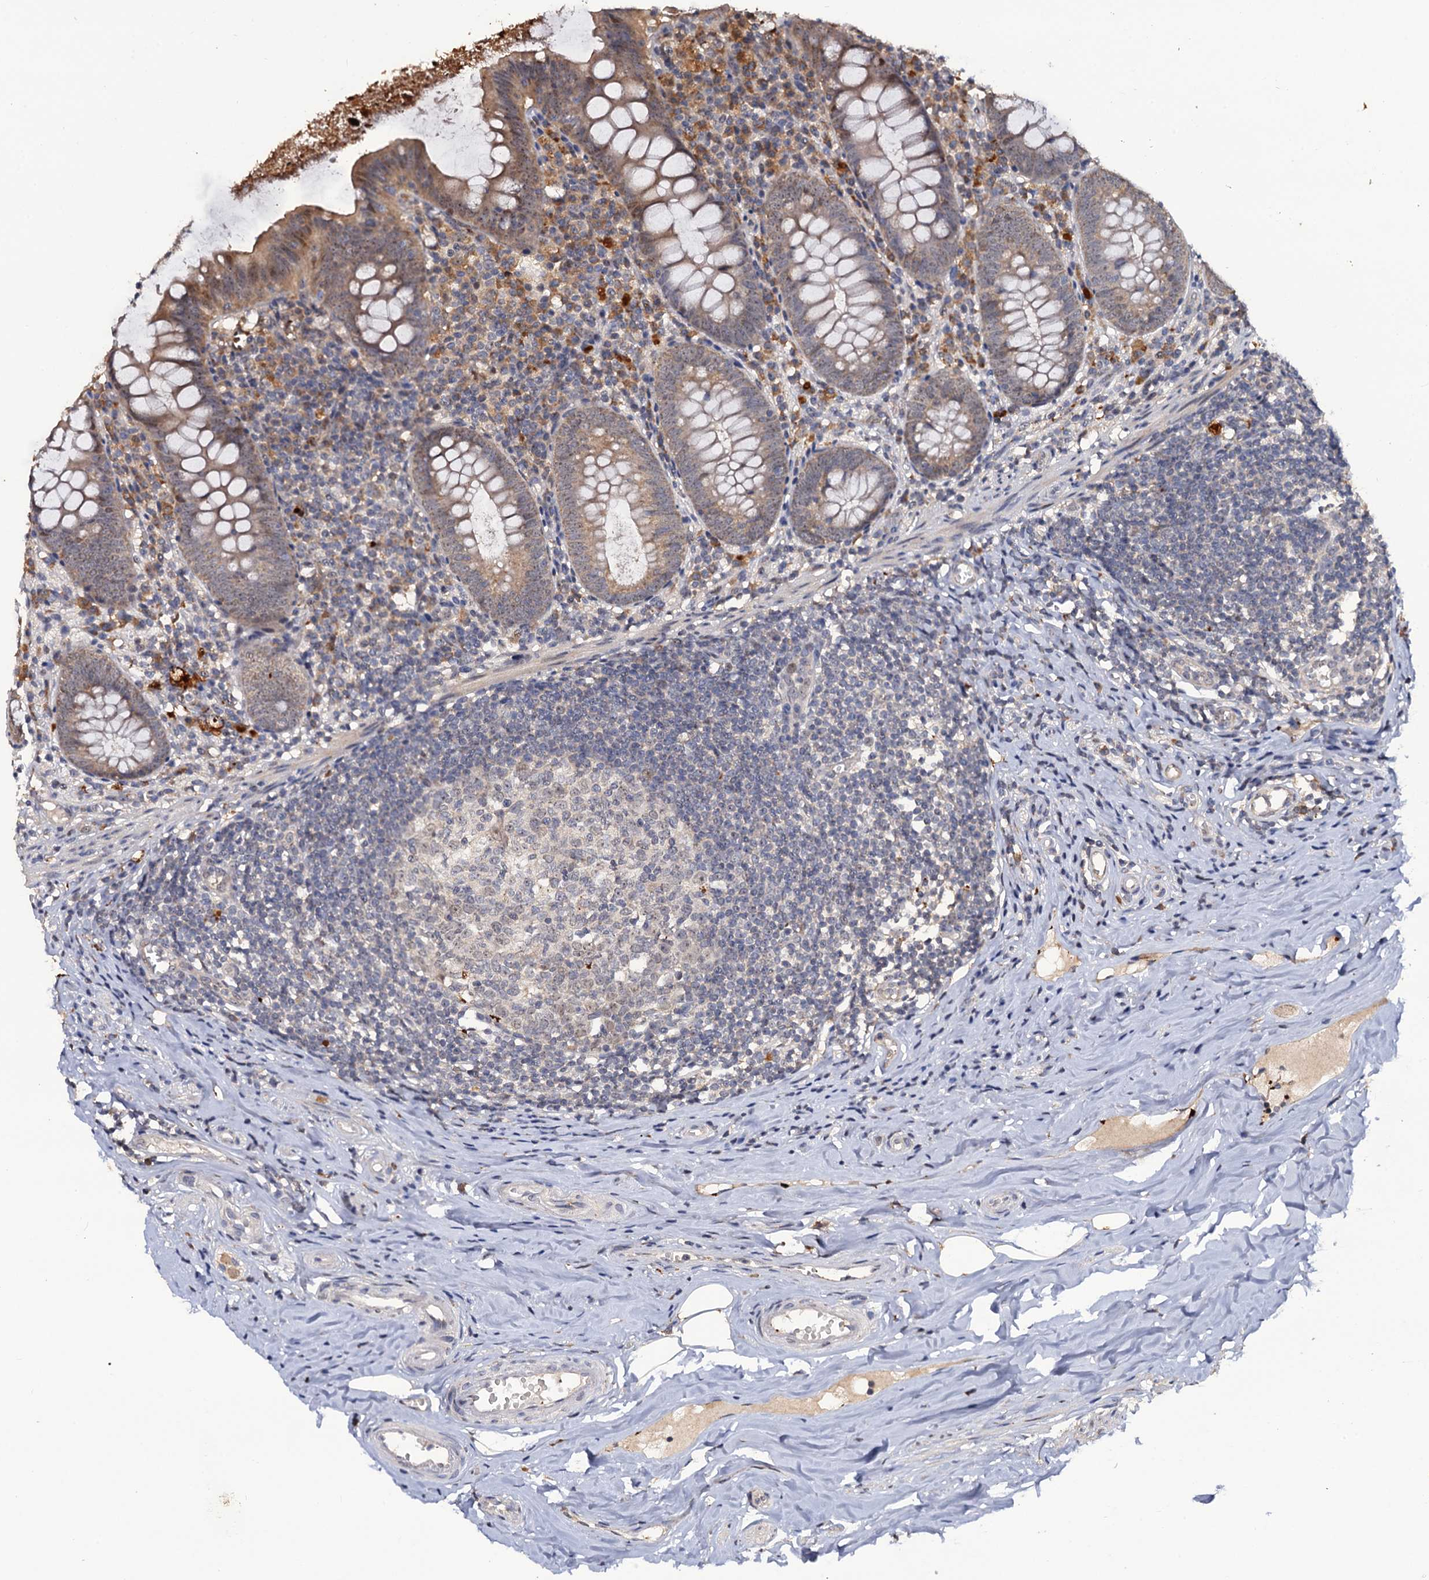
{"staining": {"intensity": "weak", "quantity": "25%-75%", "location": "cytoplasmic/membranous"}, "tissue": "appendix", "cell_type": "Glandular cells", "image_type": "normal", "snomed": [{"axis": "morphology", "description": "Normal tissue, NOS"}, {"axis": "topography", "description": "Appendix"}], "caption": "High-magnification brightfield microscopy of normal appendix stained with DAB (brown) and counterstained with hematoxylin (blue). glandular cells exhibit weak cytoplasmic/membranous positivity is identified in about25%-75% of cells. The staining was performed using DAB (3,3'-diaminobenzidine), with brown indicating positive protein expression. Nuclei are stained blue with hematoxylin.", "gene": "LRRC63", "patient": {"sex": "female", "age": 51}}